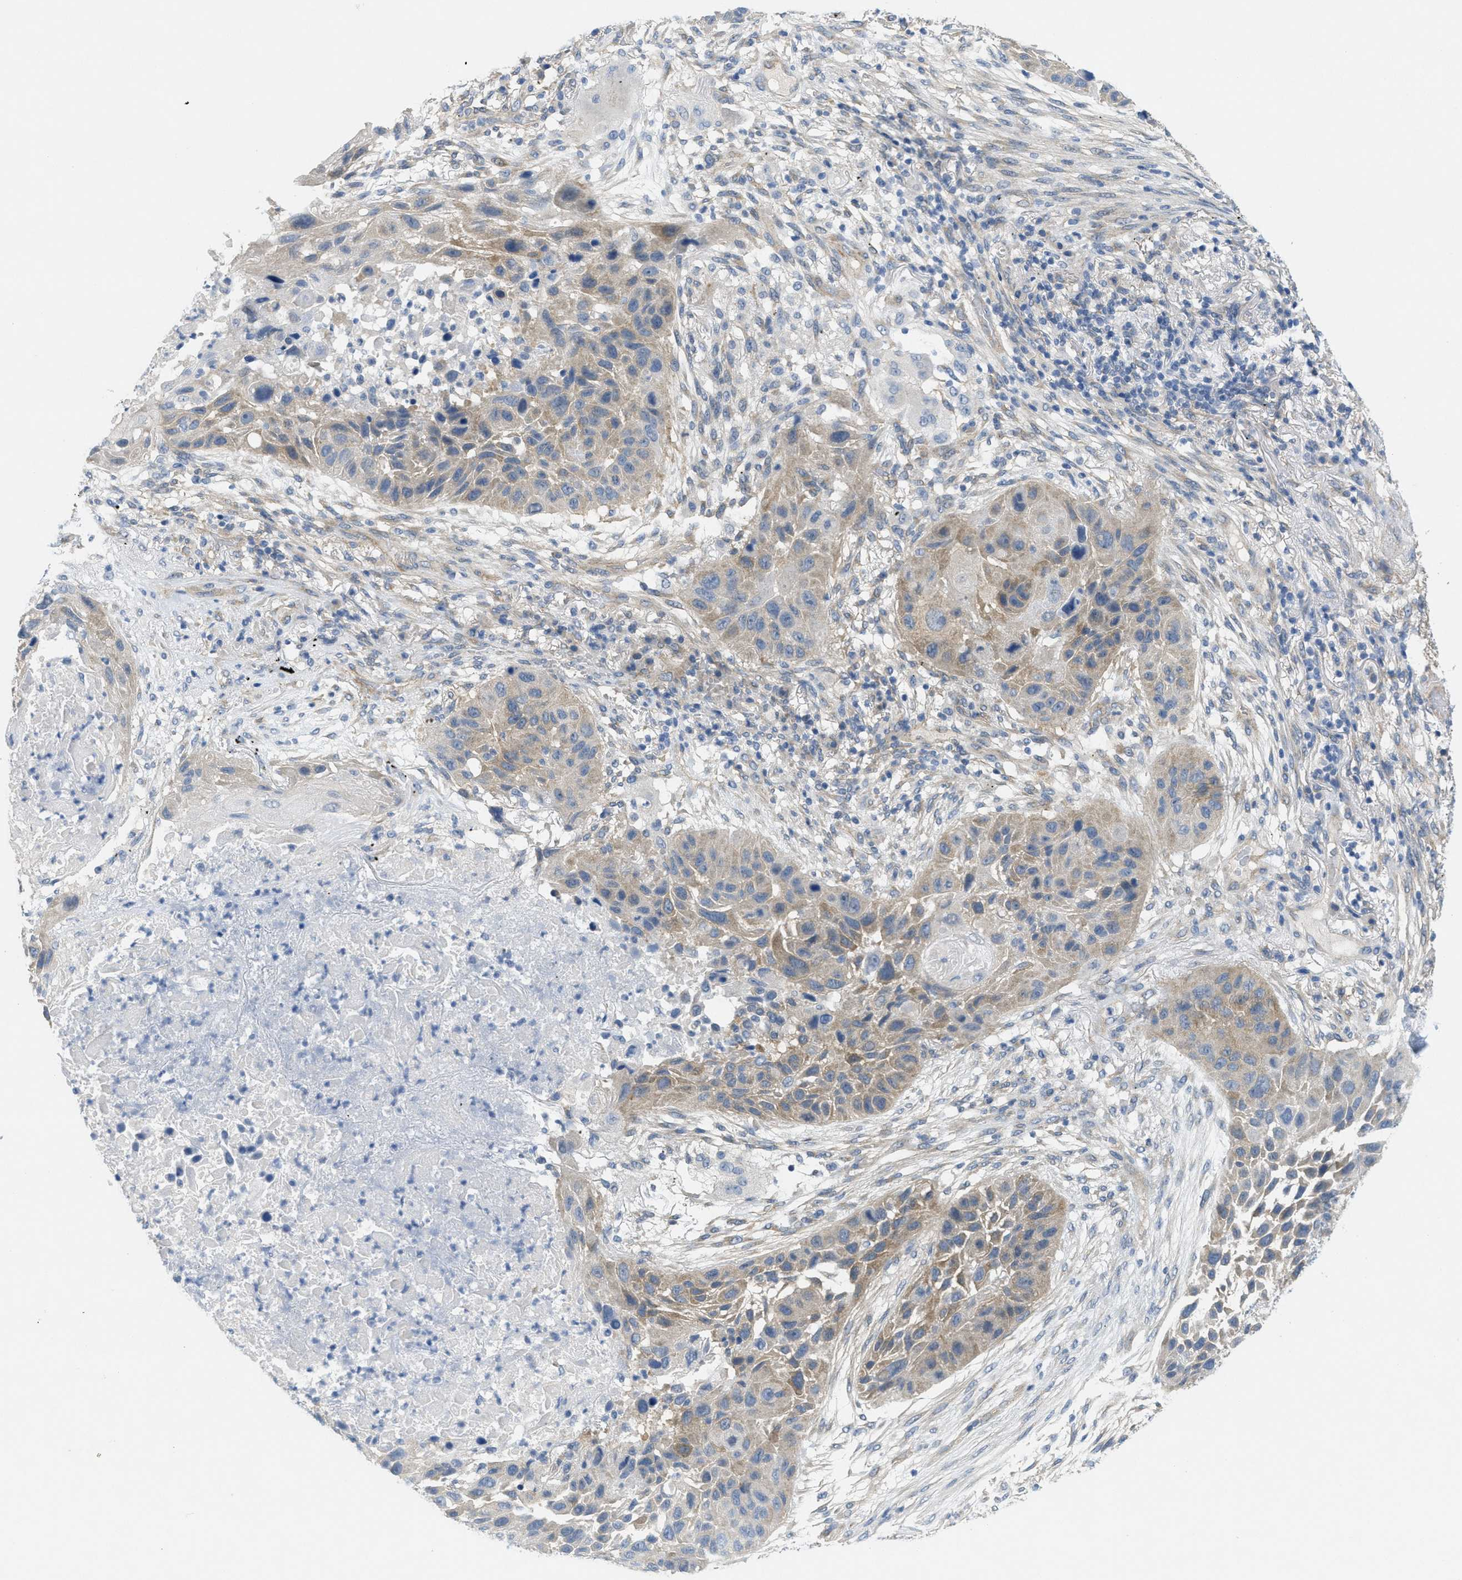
{"staining": {"intensity": "weak", "quantity": "25%-75%", "location": "cytoplasmic/membranous"}, "tissue": "lung cancer", "cell_type": "Tumor cells", "image_type": "cancer", "snomed": [{"axis": "morphology", "description": "Squamous cell carcinoma, NOS"}, {"axis": "topography", "description": "Lung"}], "caption": "Squamous cell carcinoma (lung) stained with a protein marker reveals weak staining in tumor cells.", "gene": "ZFYVE9", "patient": {"sex": "male", "age": 57}}